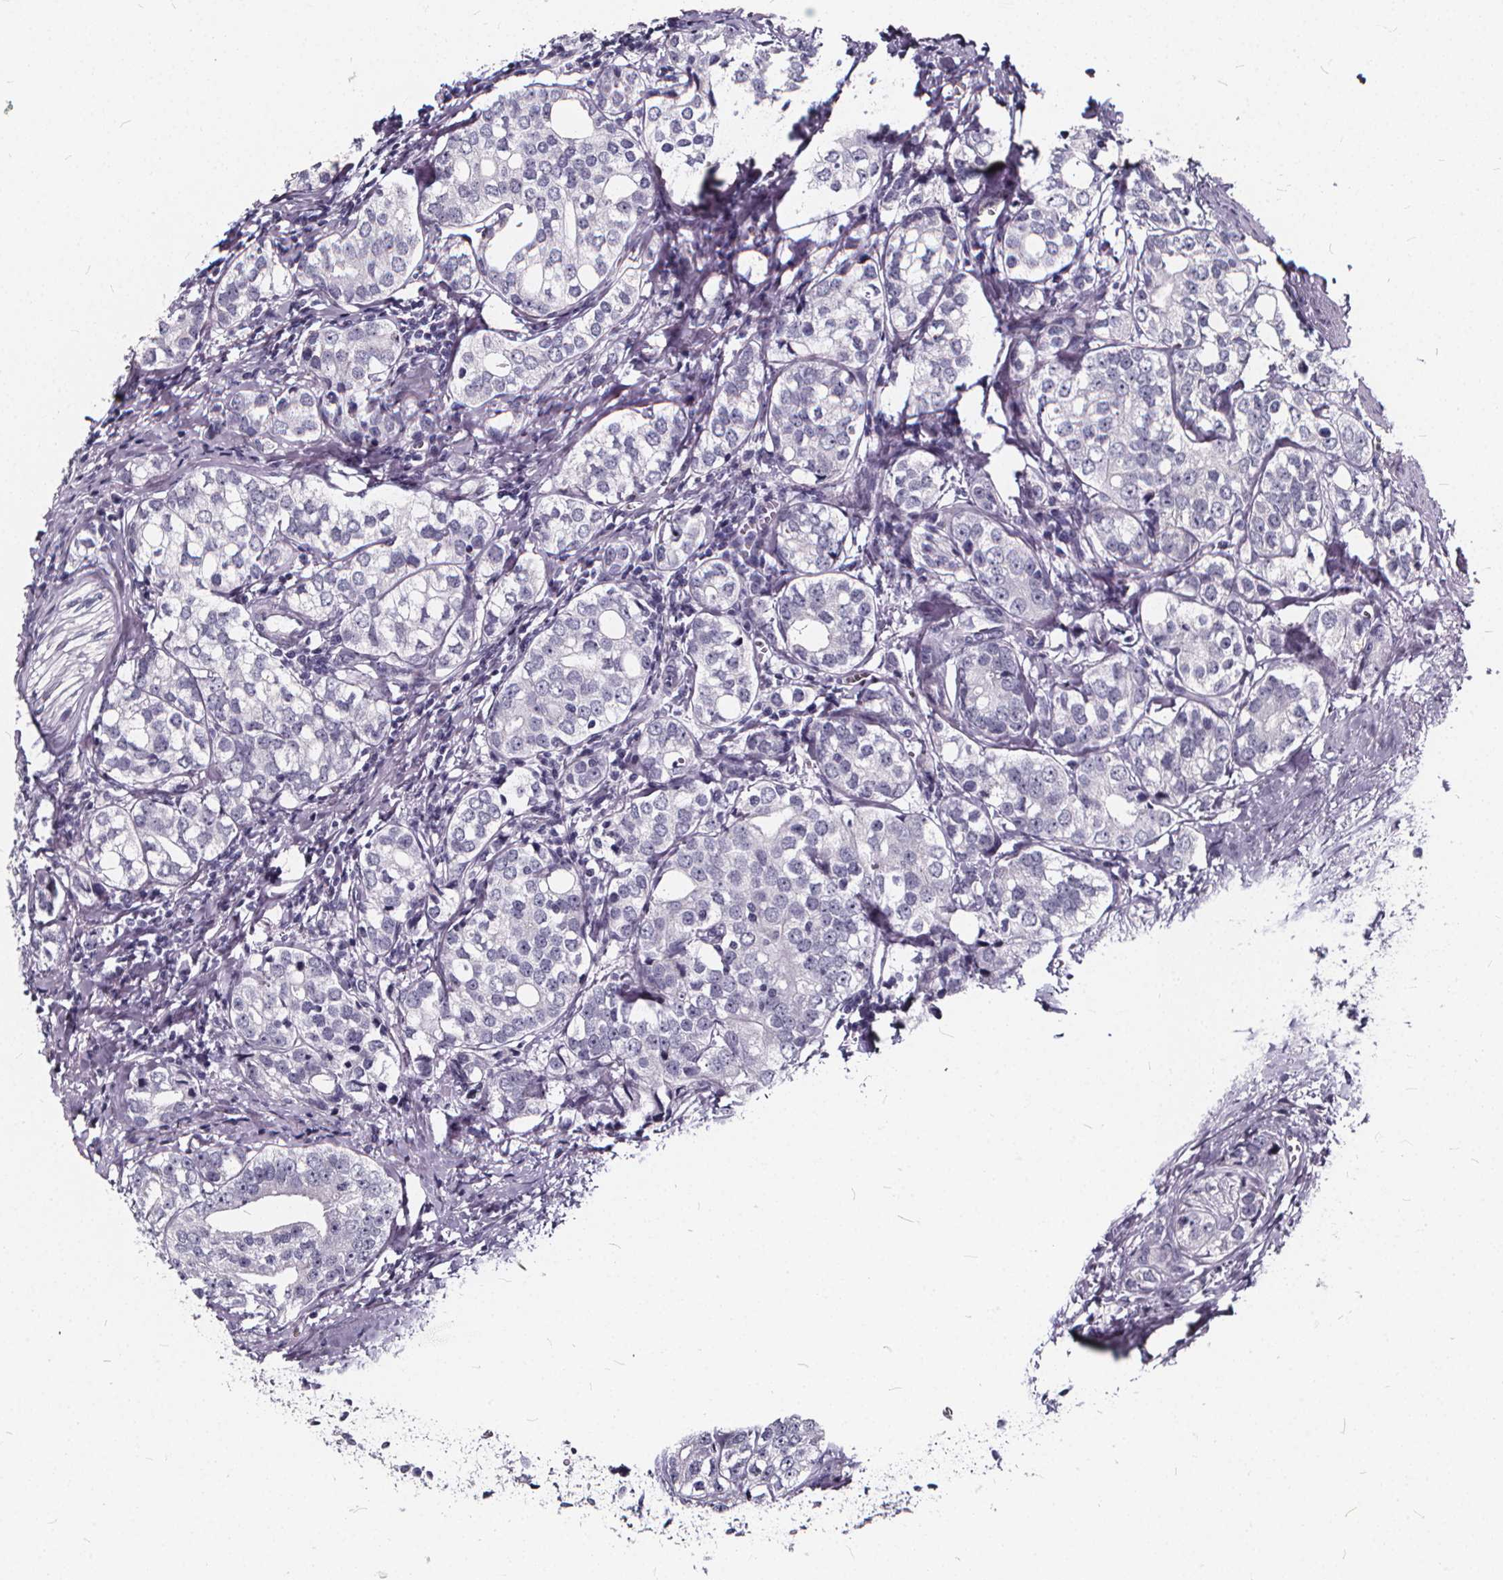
{"staining": {"intensity": "negative", "quantity": "none", "location": "none"}, "tissue": "prostate cancer", "cell_type": "Tumor cells", "image_type": "cancer", "snomed": [{"axis": "morphology", "description": "Adenocarcinoma, NOS"}, {"axis": "topography", "description": "Prostate and seminal vesicle, NOS"}], "caption": "This is a histopathology image of immunohistochemistry staining of adenocarcinoma (prostate), which shows no expression in tumor cells.", "gene": "SPEF2", "patient": {"sex": "male", "age": 63}}